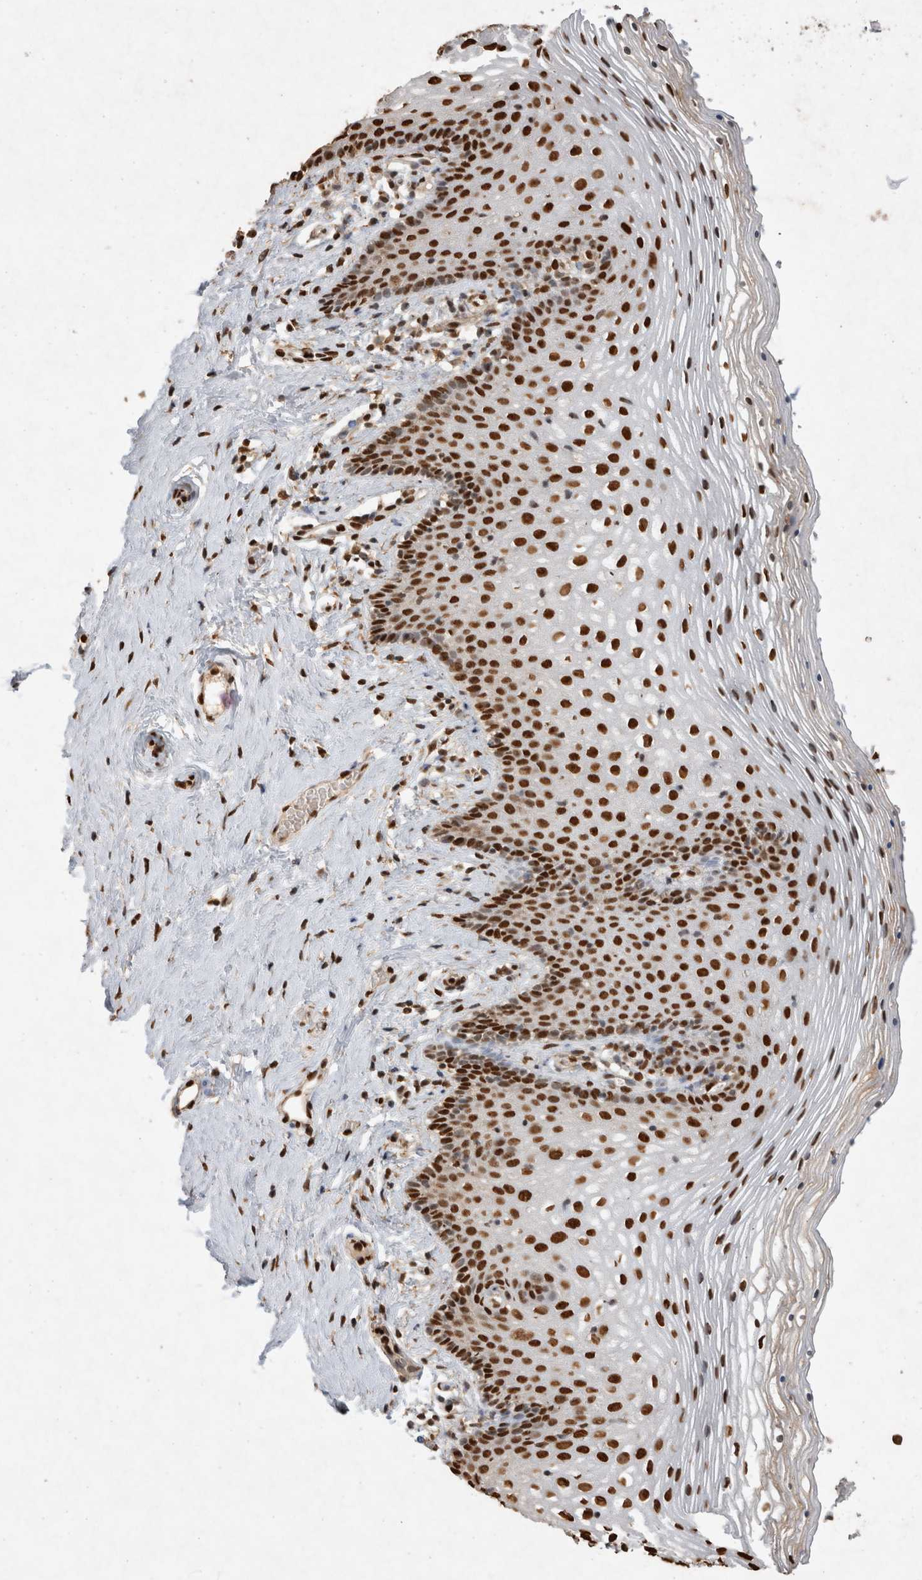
{"staining": {"intensity": "strong", "quantity": ">75%", "location": "nuclear"}, "tissue": "vagina", "cell_type": "Squamous epithelial cells", "image_type": "normal", "snomed": [{"axis": "morphology", "description": "Normal tissue, NOS"}, {"axis": "topography", "description": "Vagina"}], "caption": "Immunohistochemistry (IHC) (DAB) staining of normal vagina shows strong nuclear protein staining in about >75% of squamous epithelial cells.", "gene": "HDGF", "patient": {"sex": "female", "age": 32}}